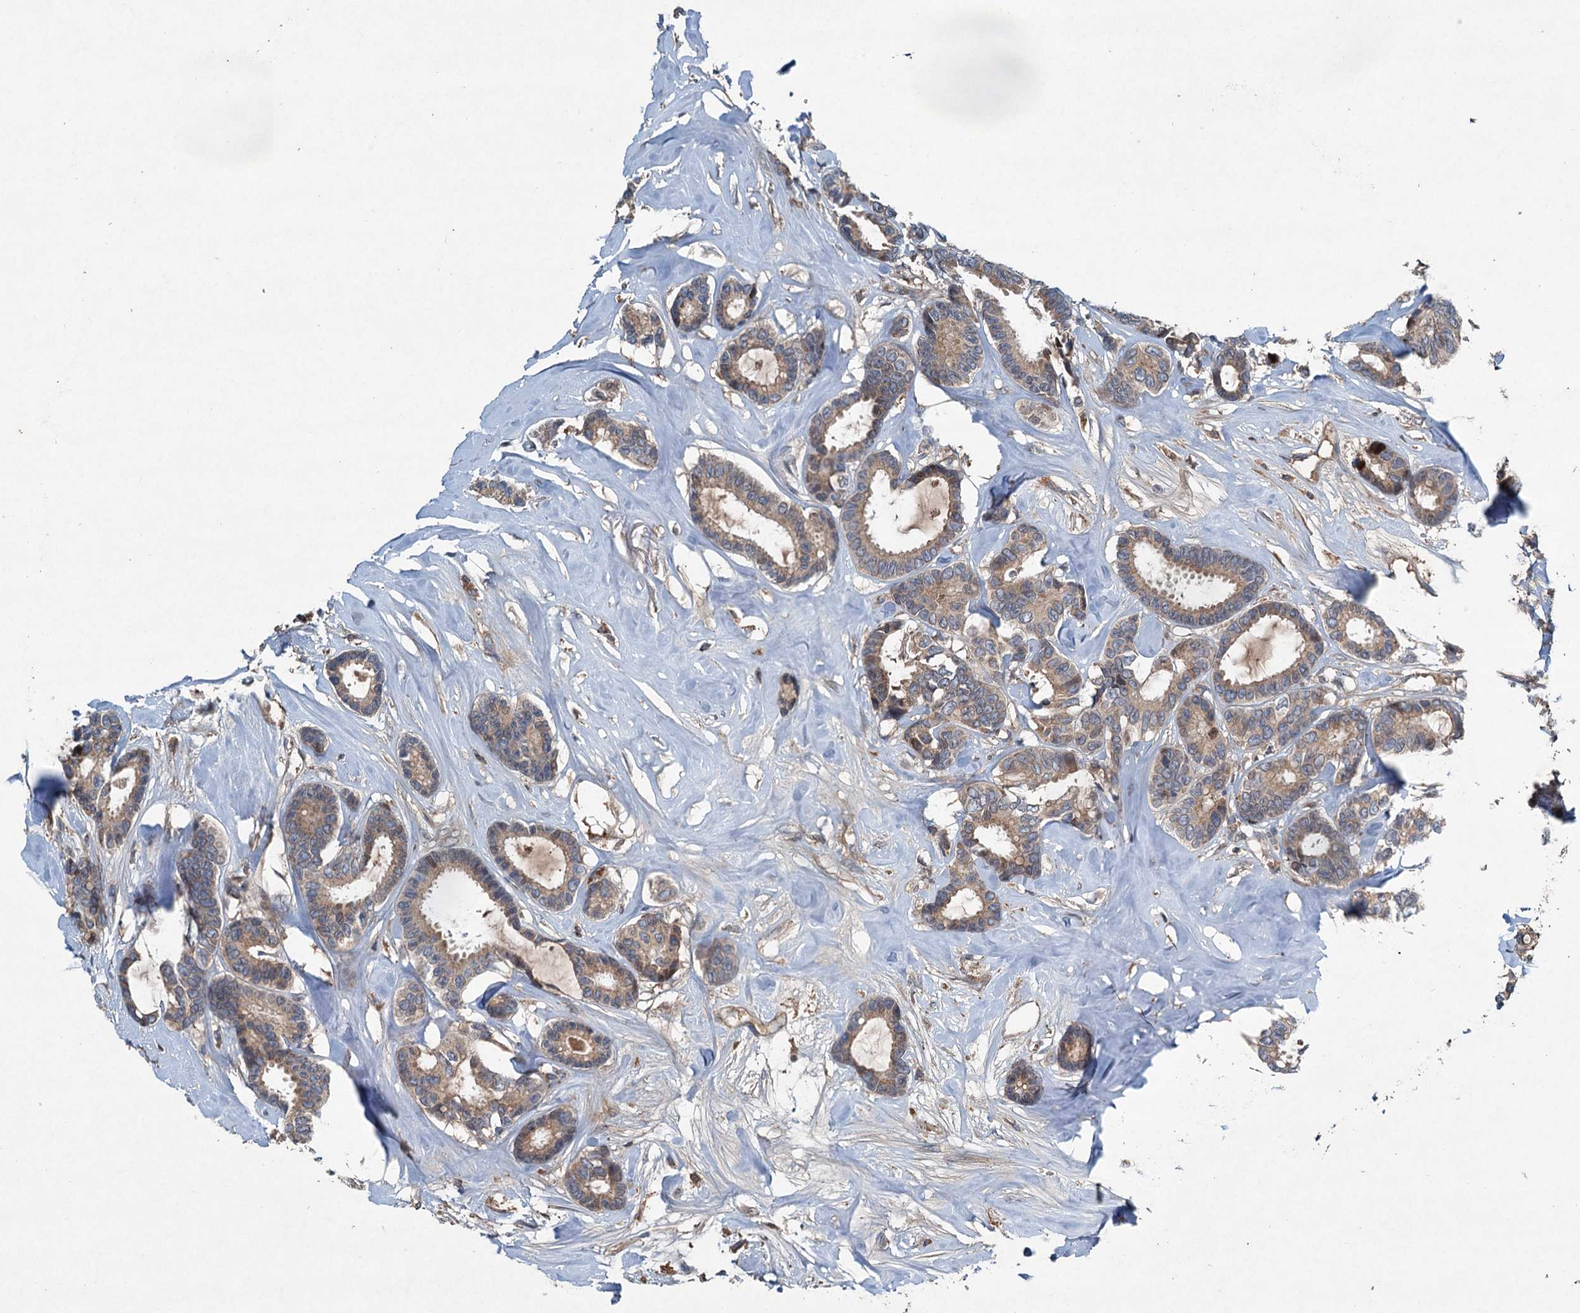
{"staining": {"intensity": "weak", "quantity": ">75%", "location": "cytoplasmic/membranous"}, "tissue": "breast cancer", "cell_type": "Tumor cells", "image_type": "cancer", "snomed": [{"axis": "morphology", "description": "Duct carcinoma"}, {"axis": "topography", "description": "Breast"}], "caption": "Breast cancer stained with a protein marker displays weak staining in tumor cells.", "gene": "TAPBPL", "patient": {"sex": "female", "age": 87}}